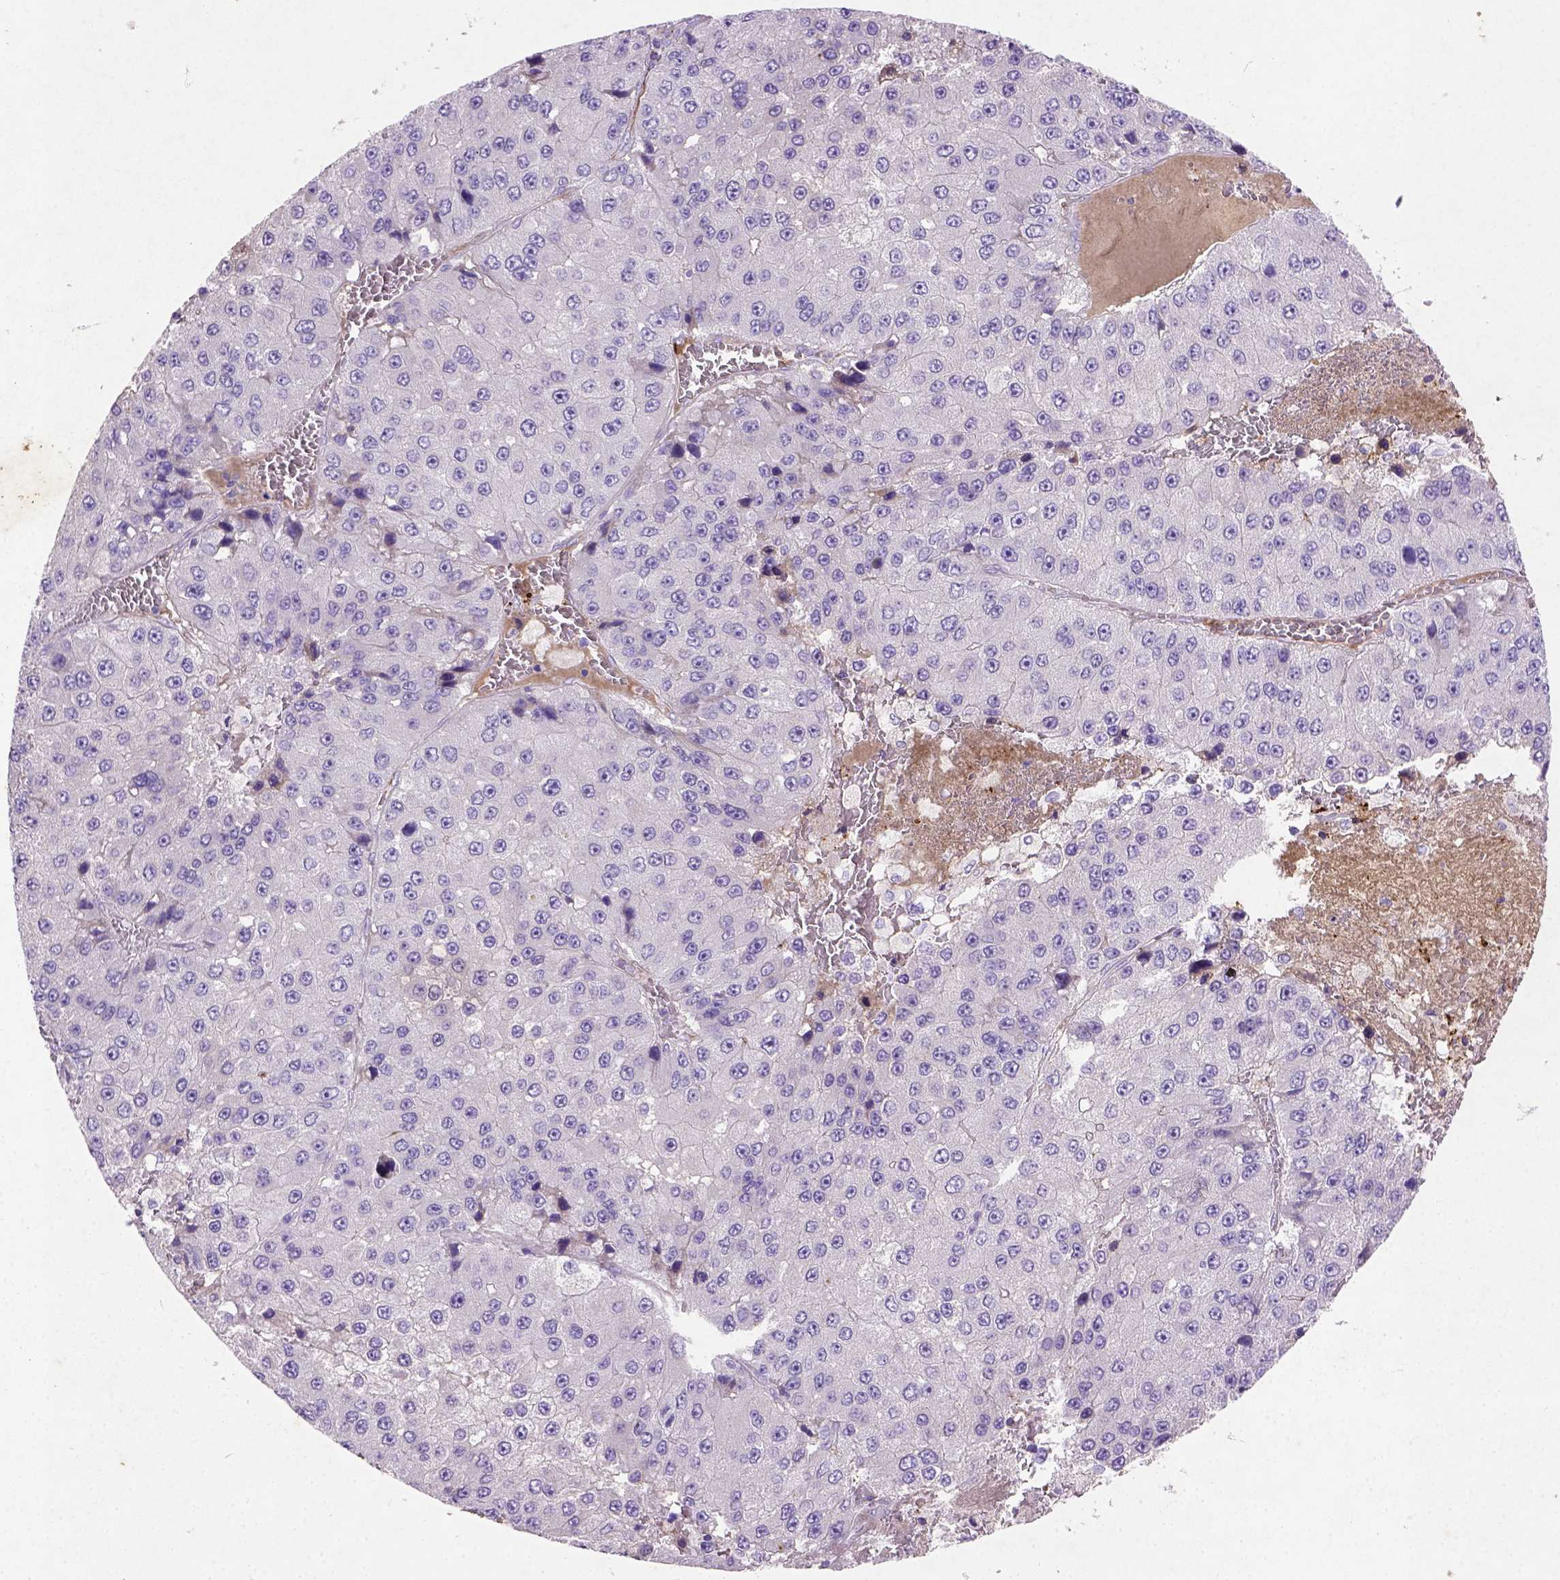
{"staining": {"intensity": "negative", "quantity": "none", "location": "none"}, "tissue": "liver cancer", "cell_type": "Tumor cells", "image_type": "cancer", "snomed": [{"axis": "morphology", "description": "Carcinoma, Hepatocellular, NOS"}, {"axis": "topography", "description": "Liver"}], "caption": "Protein analysis of liver cancer displays no significant positivity in tumor cells.", "gene": "NUDT2", "patient": {"sex": "female", "age": 73}}